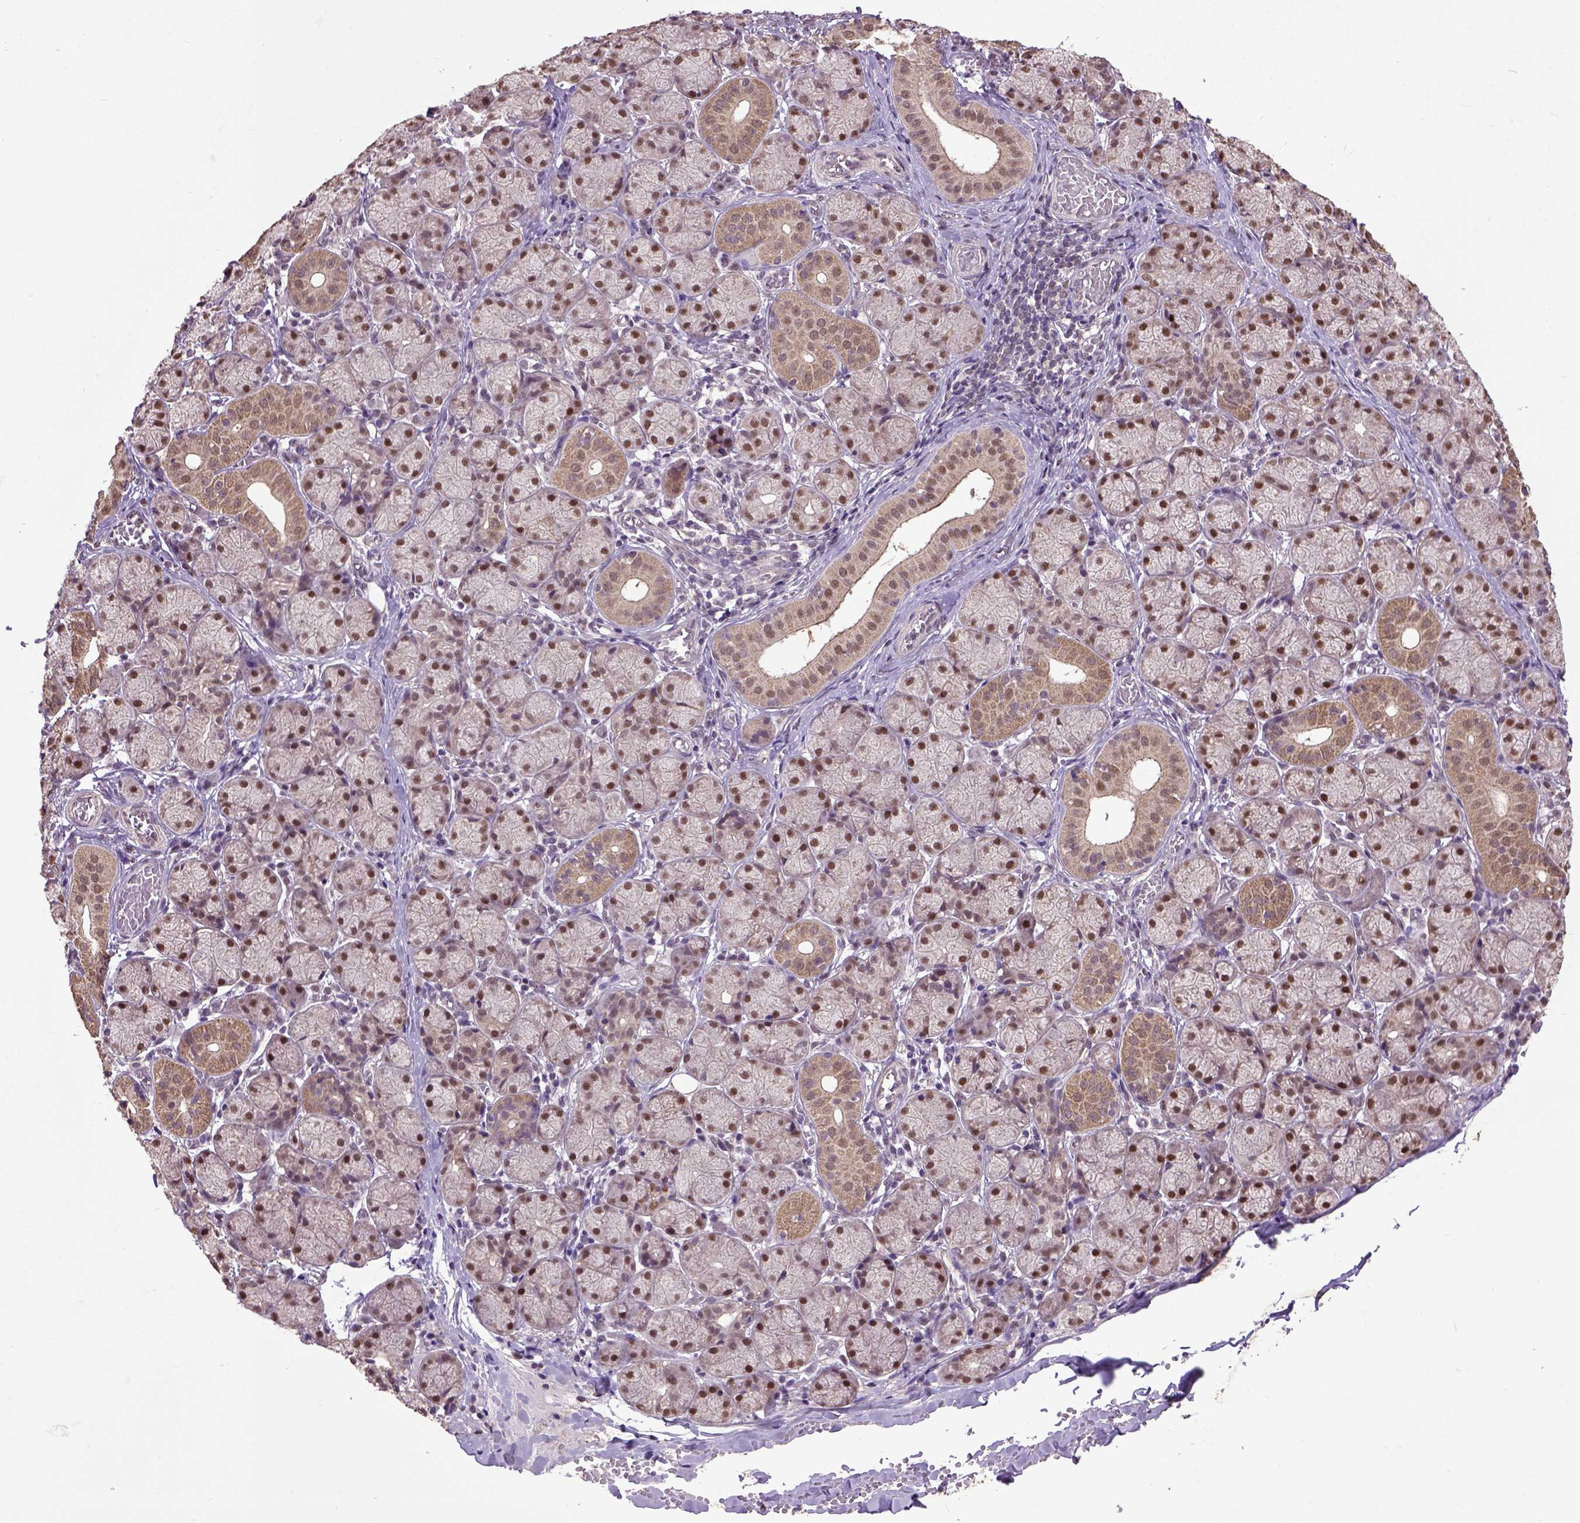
{"staining": {"intensity": "moderate", "quantity": ">75%", "location": "cytoplasmic/membranous,nuclear"}, "tissue": "salivary gland", "cell_type": "Glandular cells", "image_type": "normal", "snomed": [{"axis": "morphology", "description": "Normal tissue, NOS"}, {"axis": "topography", "description": "Salivary gland"}, {"axis": "topography", "description": "Peripheral nerve tissue"}], "caption": "Normal salivary gland exhibits moderate cytoplasmic/membranous,nuclear expression in approximately >75% of glandular cells, visualized by immunohistochemistry. (Stains: DAB (3,3'-diaminobenzidine) in brown, nuclei in blue, Microscopy: brightfield microscopy at high magnification).", "gene": "UBA3", "patient": {"sex": "female", "age": 24}}